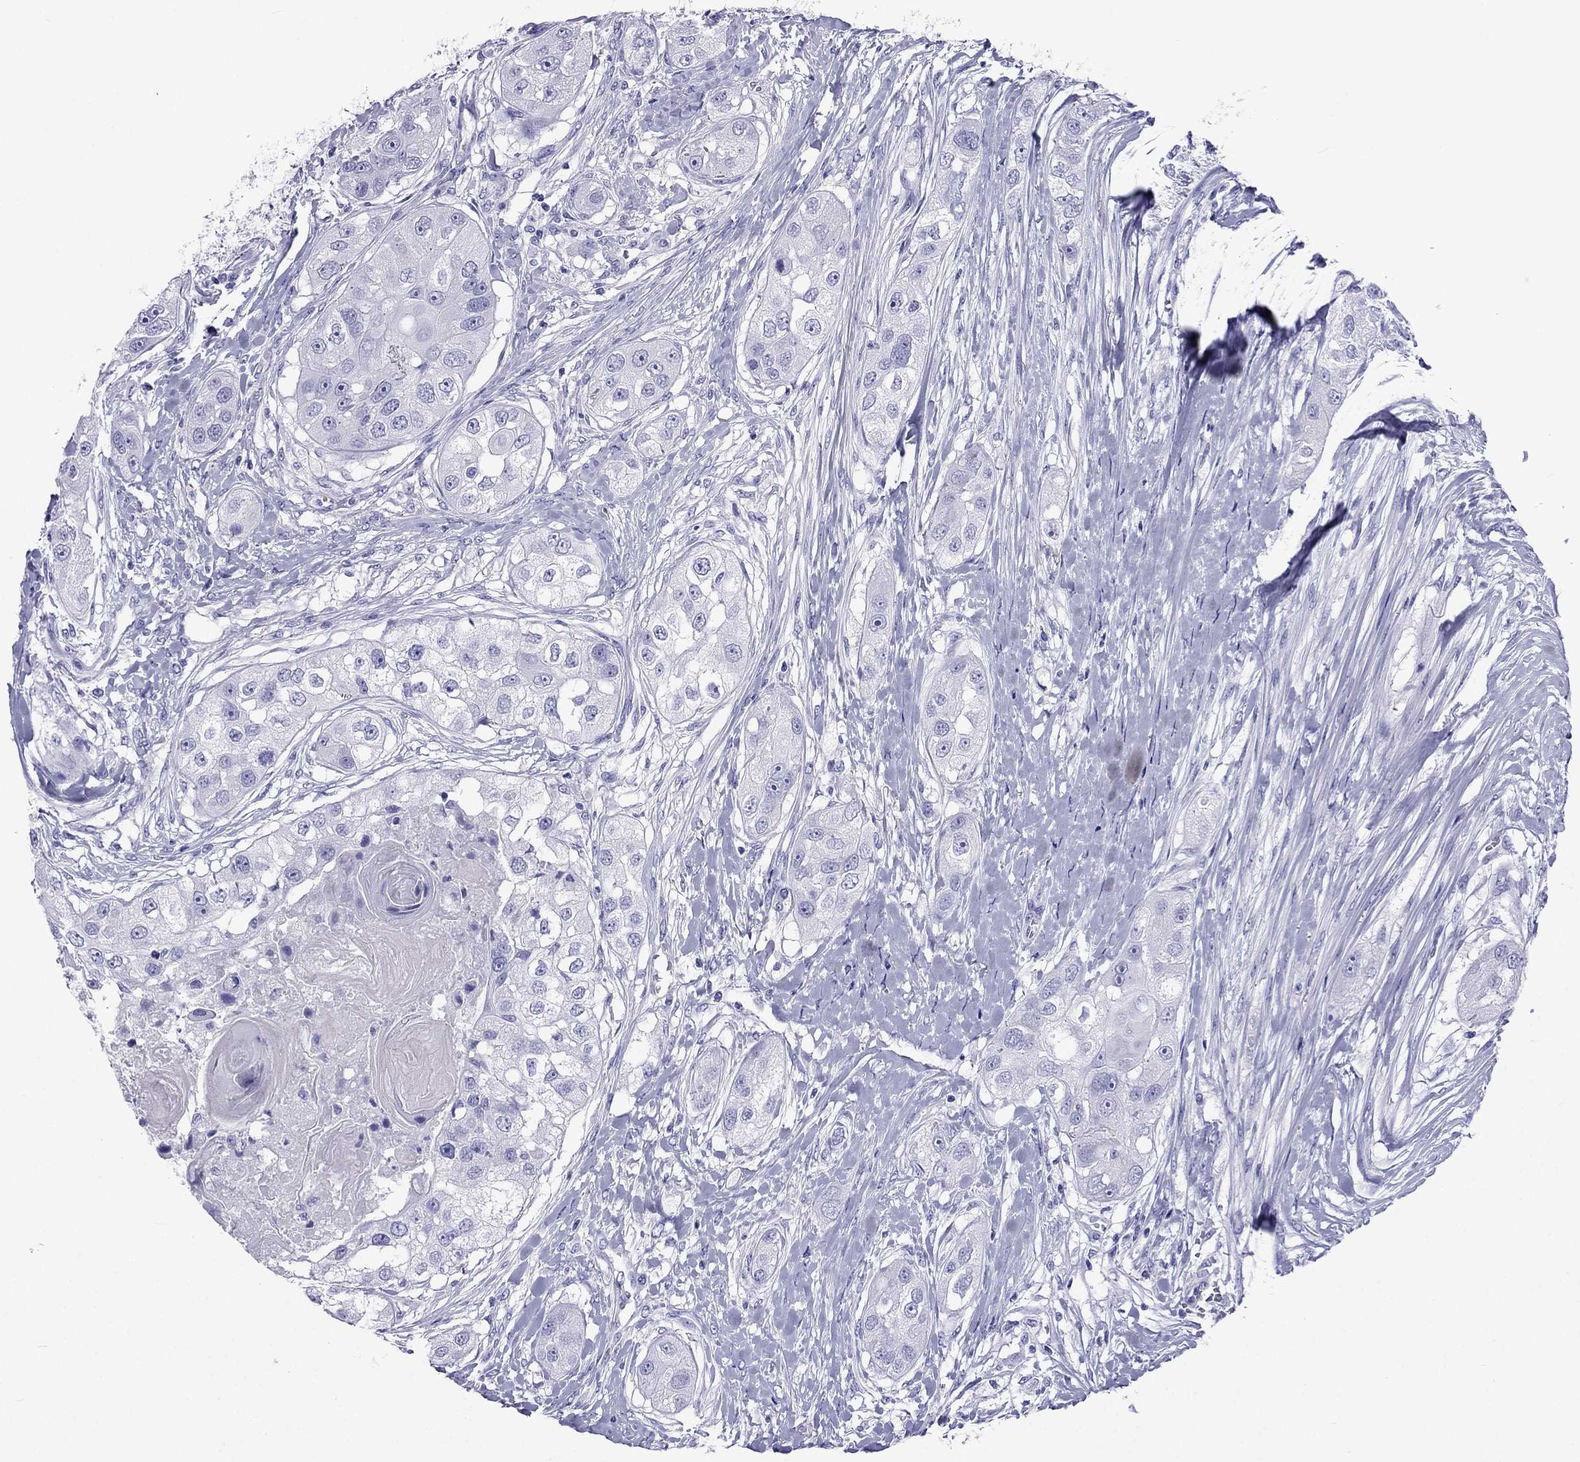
{"staining": {"intensity": "negative", "quantity": "none", "location": "none"}, "tissue": "head and neck cancer", "cell_type": "Tumor cells", "image_type": "cancer", "snomed": [{"axis": "morphology", "description": "Normal tissue, NOS"}, {"axis": "morphology", "description": "Squamous cell carcinoma, NOS"}, {"axis": "topography", "description": "Skeletal muscle"}, {"axis": "topography", "description": "Head-Neck"}], "caption": "An immunohistochemistry image of head and neck cancer is shown. There is no staining in tumor cells of head and neck cancer.", "gene": "ARR3", "patient": {"sex": "male", "age": 51}}